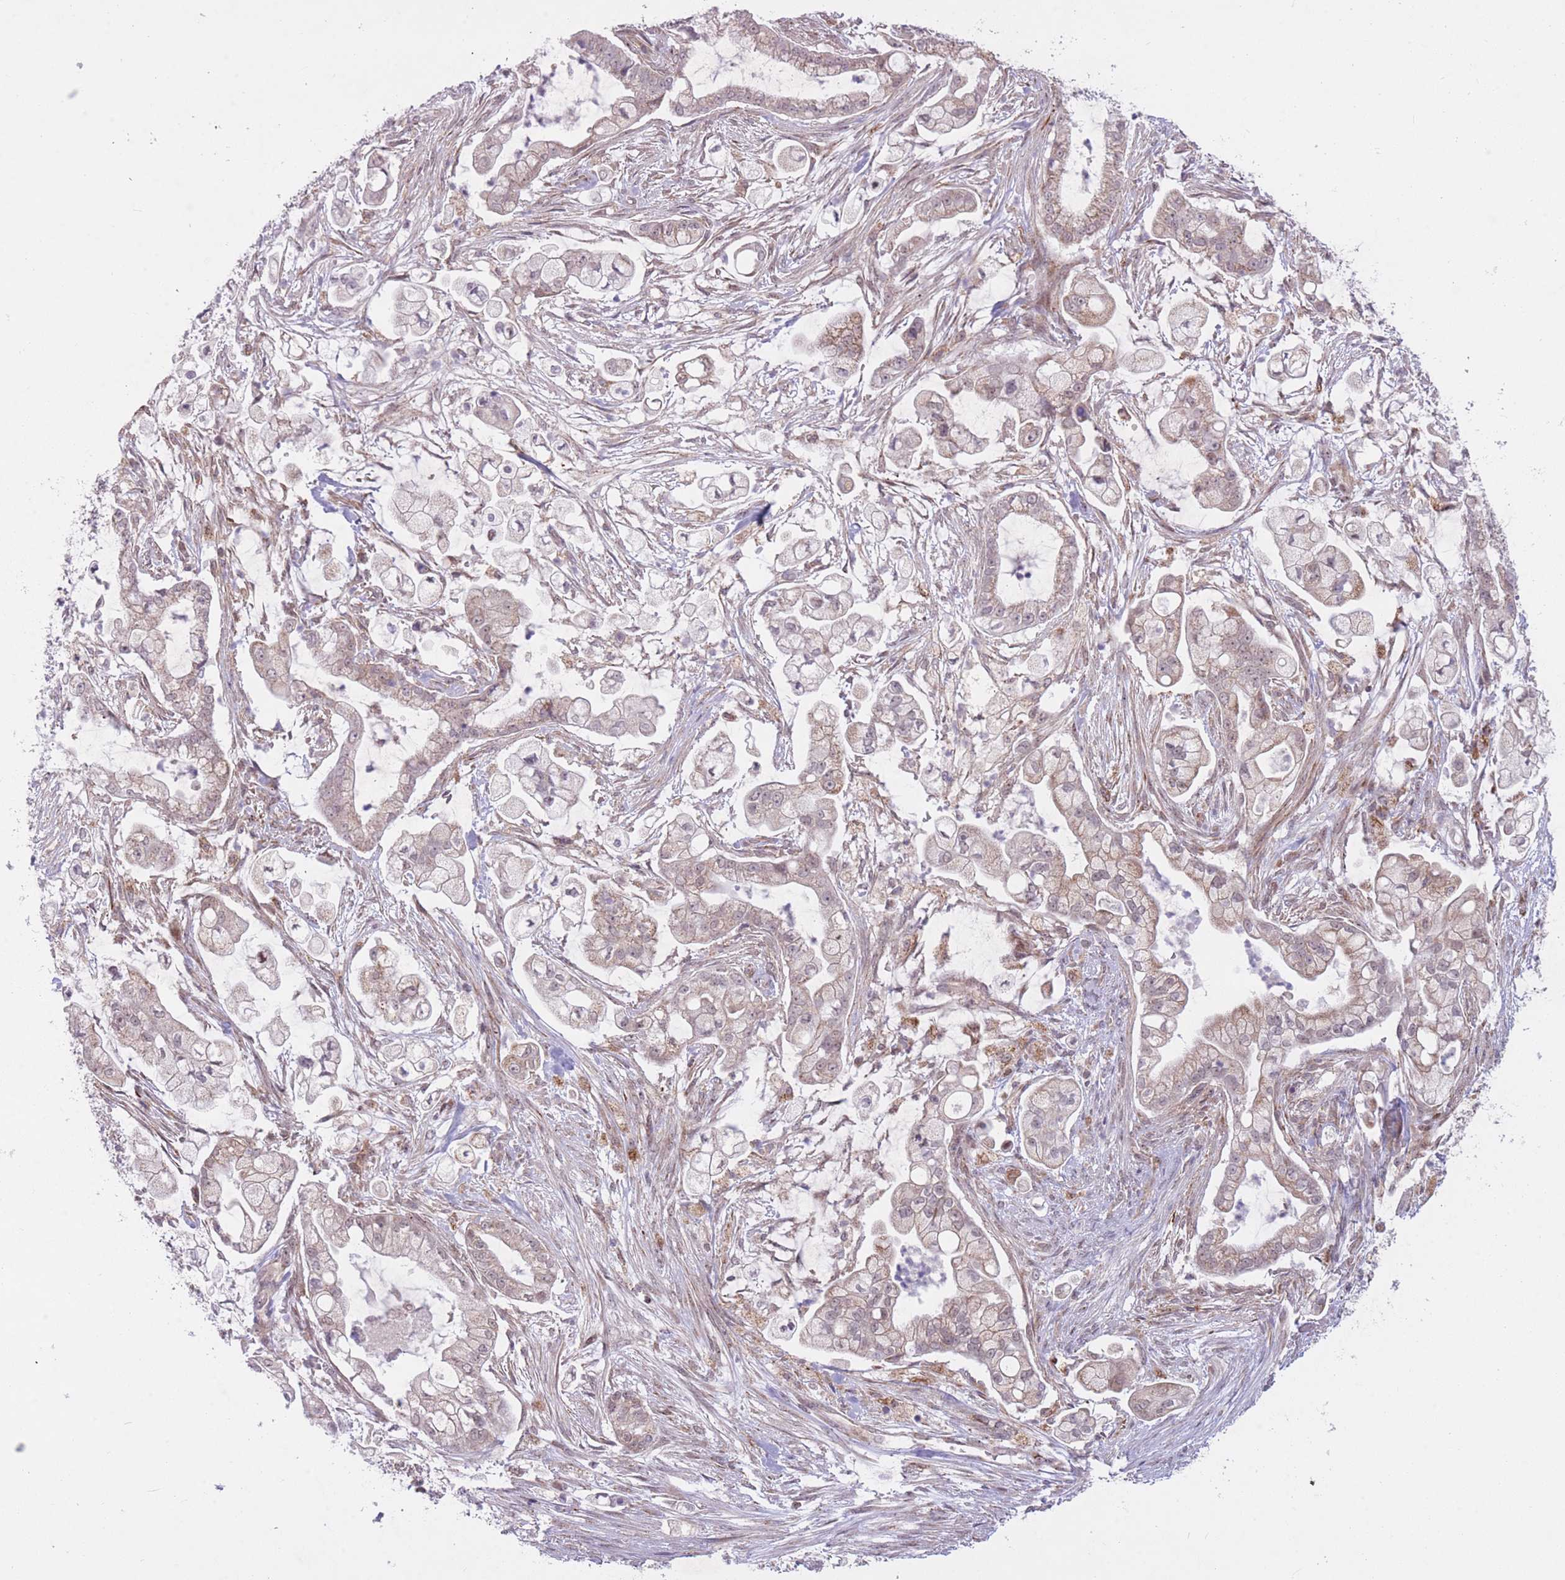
{"staining": {"intensity": "weak", "quantity": "<25%", "location": "cytoplasmic/membranous"}, "tissue": "pancreatic cancer", "cell_type": "Tumor cells", "image_type": "cancer", "snomed": [{"axis": "morphology", "description": "Adenocarcinoma, NOS"}, {"axis": "topography", "description": "Pancreas"}], "caption": "A micrograph of human pancreatic cancer is negative for staining in tumor cells.", "gene": "DPYSL4", "patient": {"sex": "female", "age": 69}}